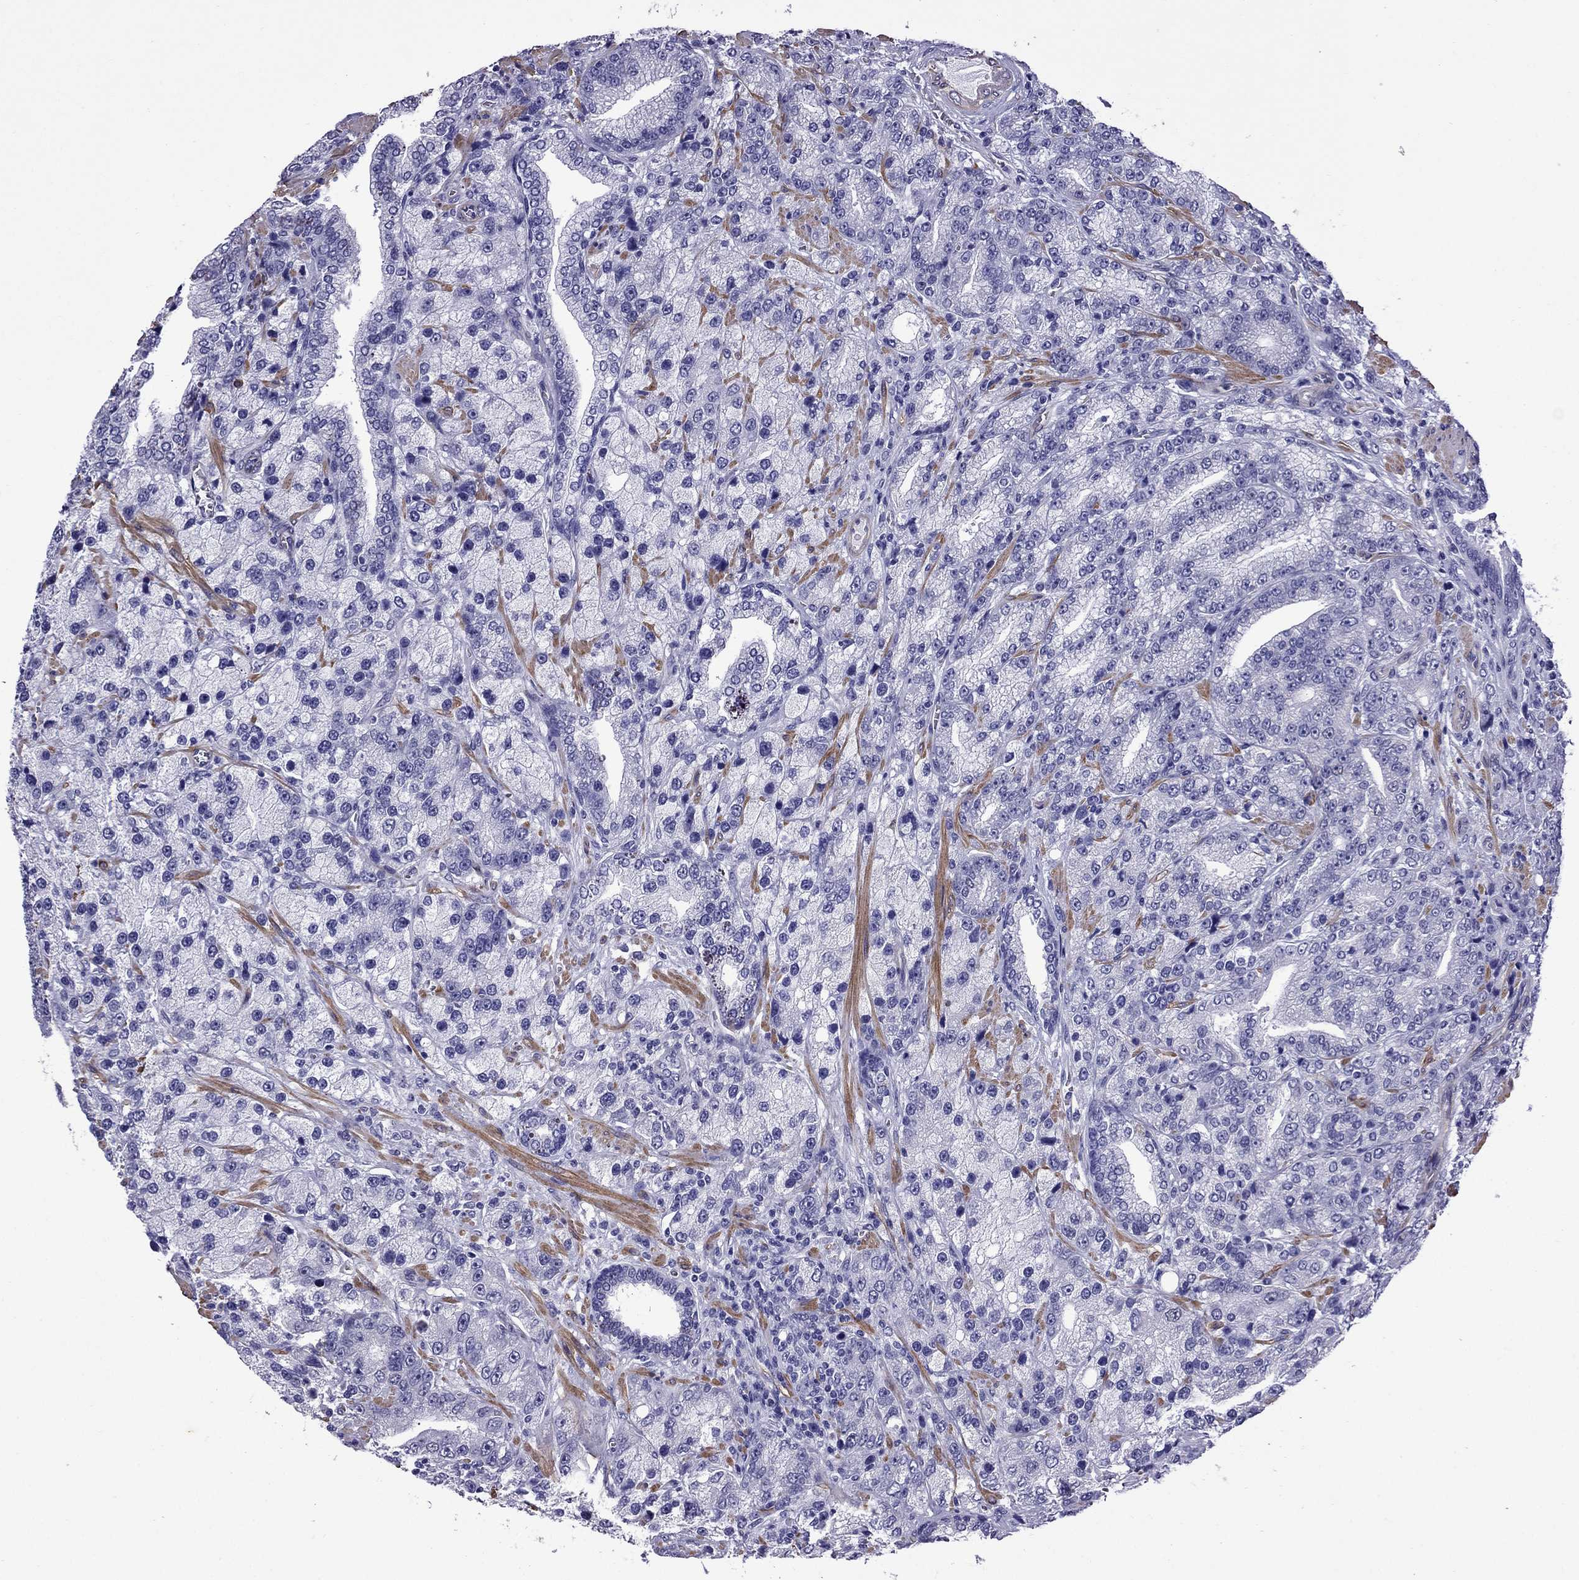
{"staining": {"intensity": "negative", "quantity": "none", "location": "none"}, "tissue": "prostate cancer", "cell_type": "Tumor cells", "image_type": "cancer", "snomed": [{"axis": "morphology", "description": "Adenocarcinoma, NOS"}, {"axis": "topography", "description": "Prostate"}], "caption": "Immunohistochemistry image of neoplastic tissue: human adenocarcinoma (prostate) stained with DAB displays no significant protein staining in tumor cells.", "gene": "CHRNA5", "patient": {"sex": "male", "age": 63}}